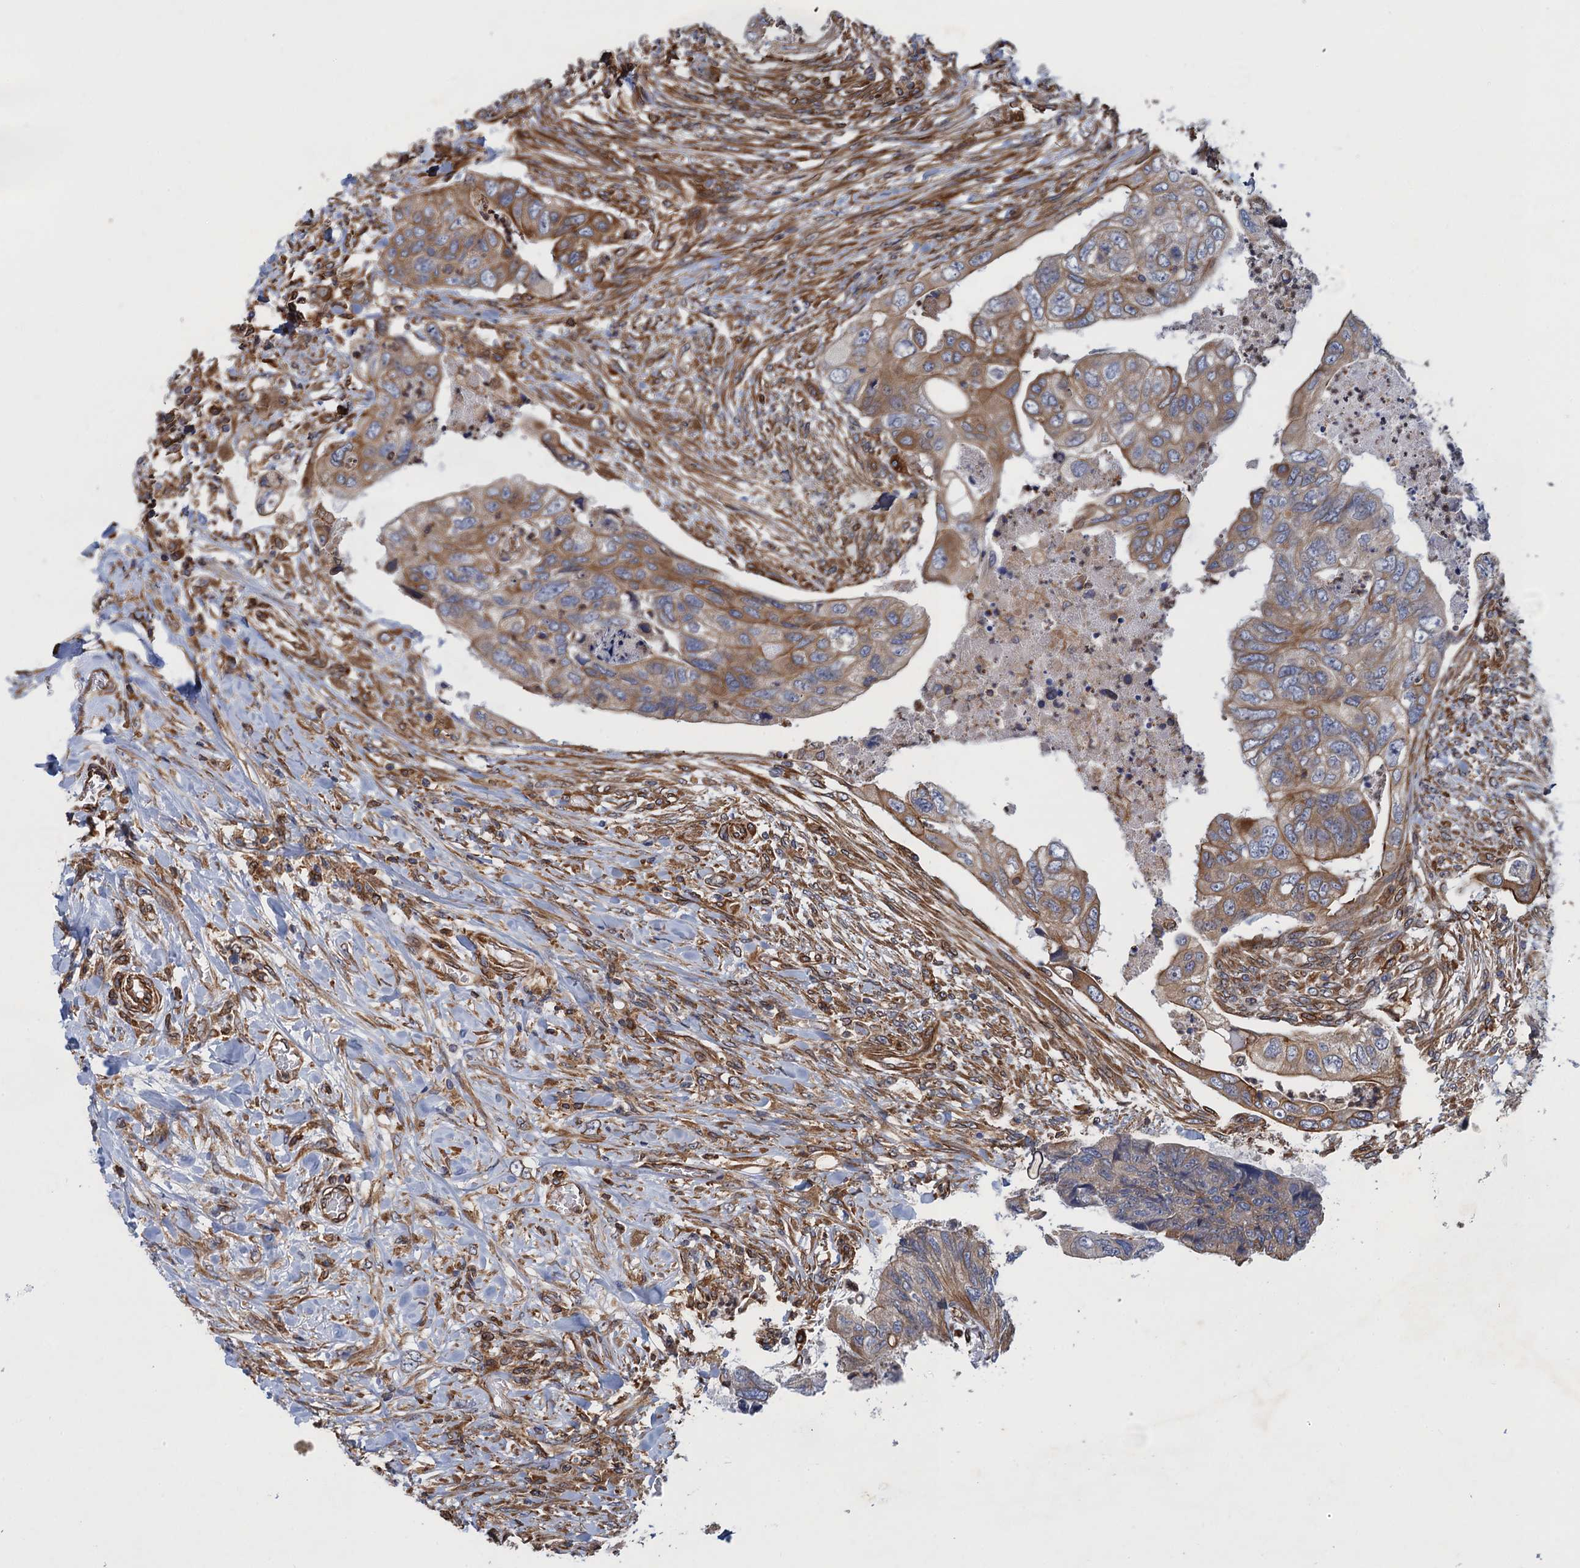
{"staining": {"intensity": "moderate", "quantity": "25%-75%", "location": "cytoplasmic/membranous"}, "tissue": "colorectal cancer", "cell_type": "Tumor cells", "image_type": "cancer", "snomed": [{"axis": "morphology", "description": "Adenocarcinoma, NOS"}, {"axis": "topography", "description": "Rectum"}], "caption": "Protein staining of colorectal adenocarcinoma tissue reveals moderate cytoplasmic/membranous positivity in about 25%-75% of tumor cells.", "gene": "ARMC5", "patient": {"sex": "male", "age": 63}}